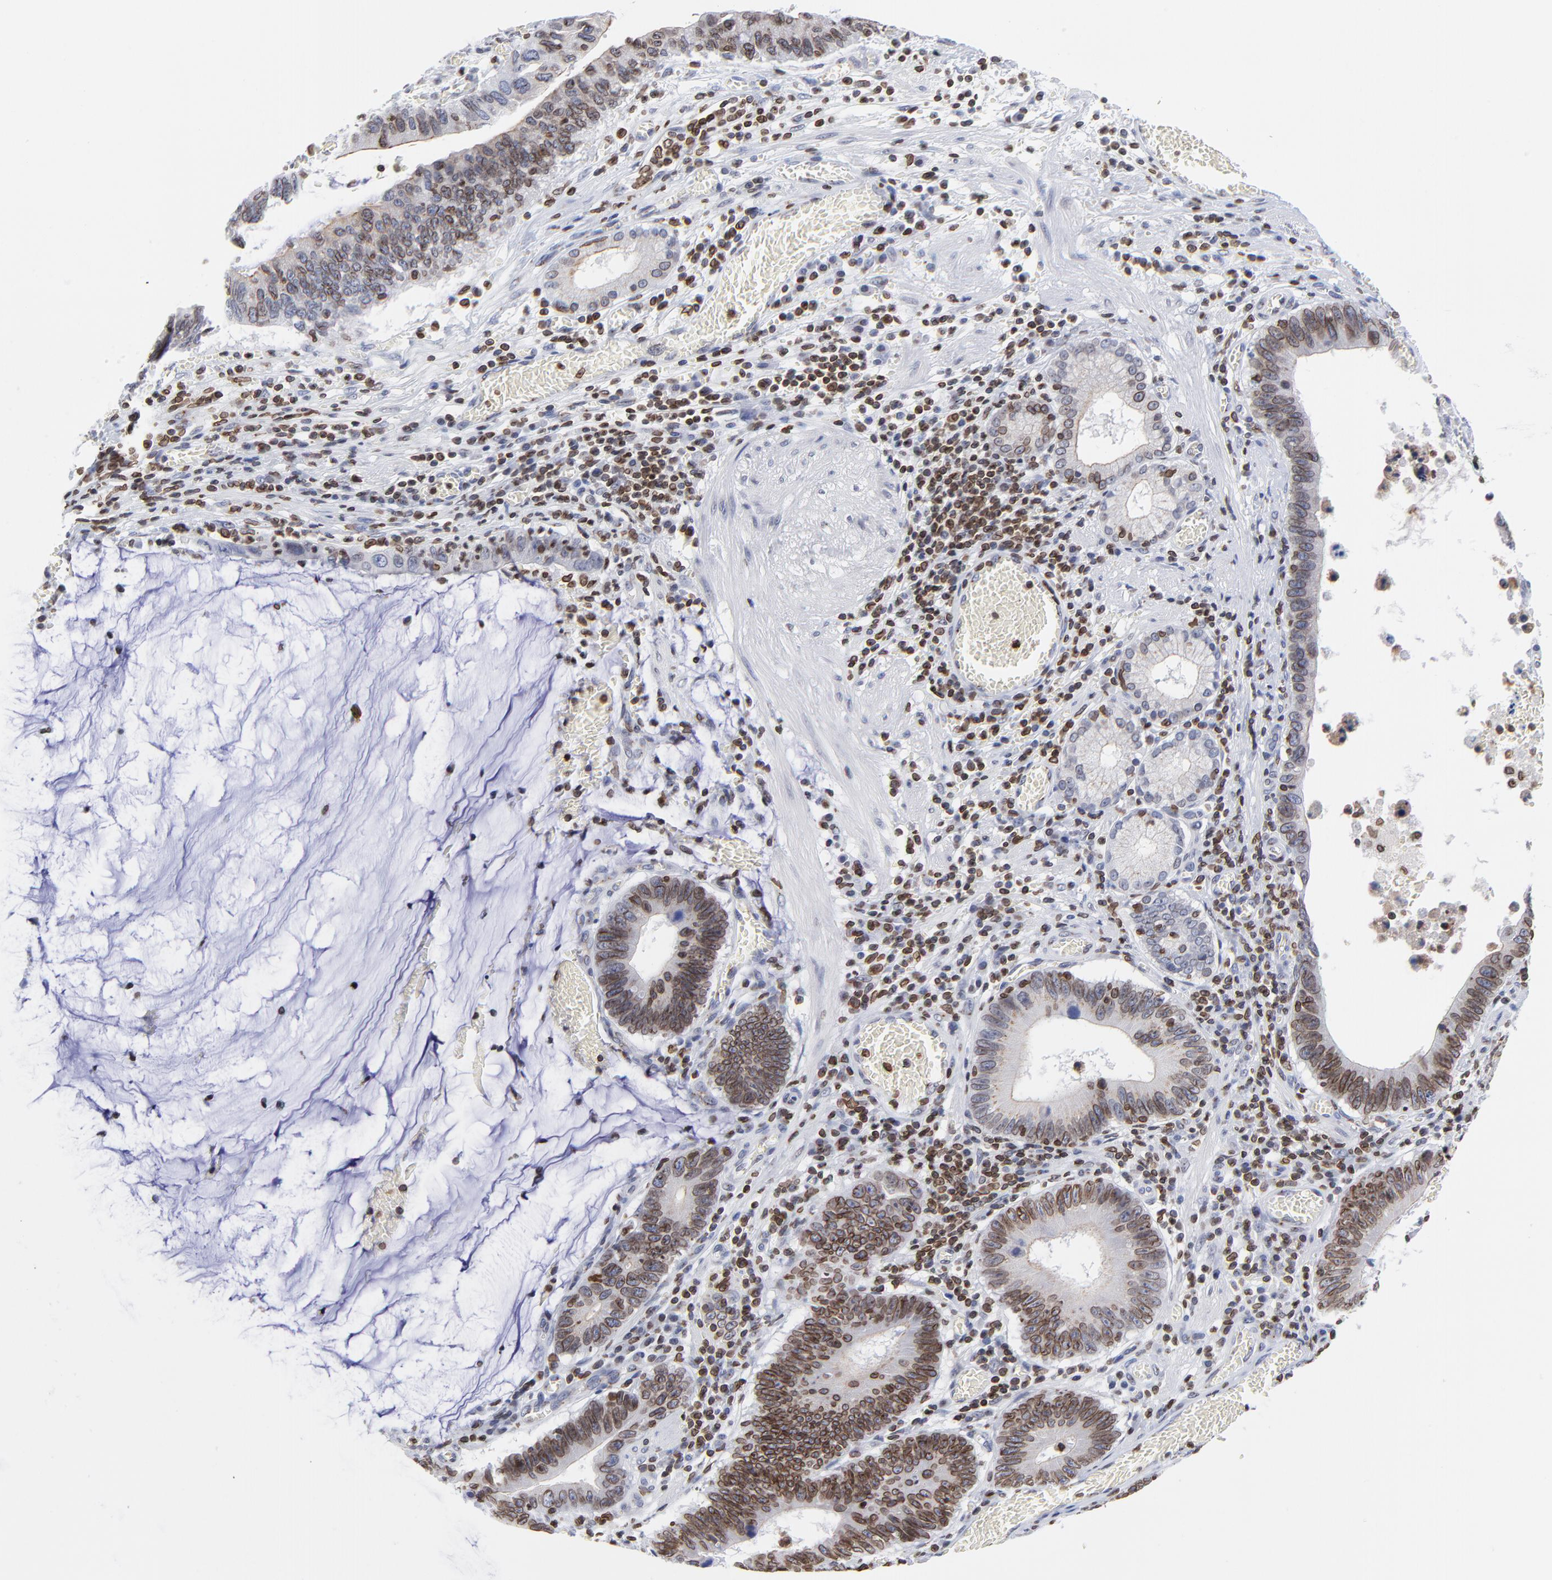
{"staining": {"intensity": "strong", "quantity": ">75%", "location": "cytoplasmic/membranous,nuclear"}, "tissue": "stomach cancer", "cell_type": "Tumor cells", "image_type": "cancer", "snomed": [{"axis": "morphology", "description": "Adenocarcinoma, NOS"}, {"axis": "topography", "description": "Stomach"}, {"axis": "topography", "description": "Gastric cardia"}], "caption": "Protein staining shows strong cytoplasmic/membranous and nuclear staining in about >75% of tumor cells in stomach cancer (adenocarcinoma). (Brightfield microscopy of DAB IHC at high magnification).", "gene": "THAP7", "patient": {"sex": "male", "age": 59}}